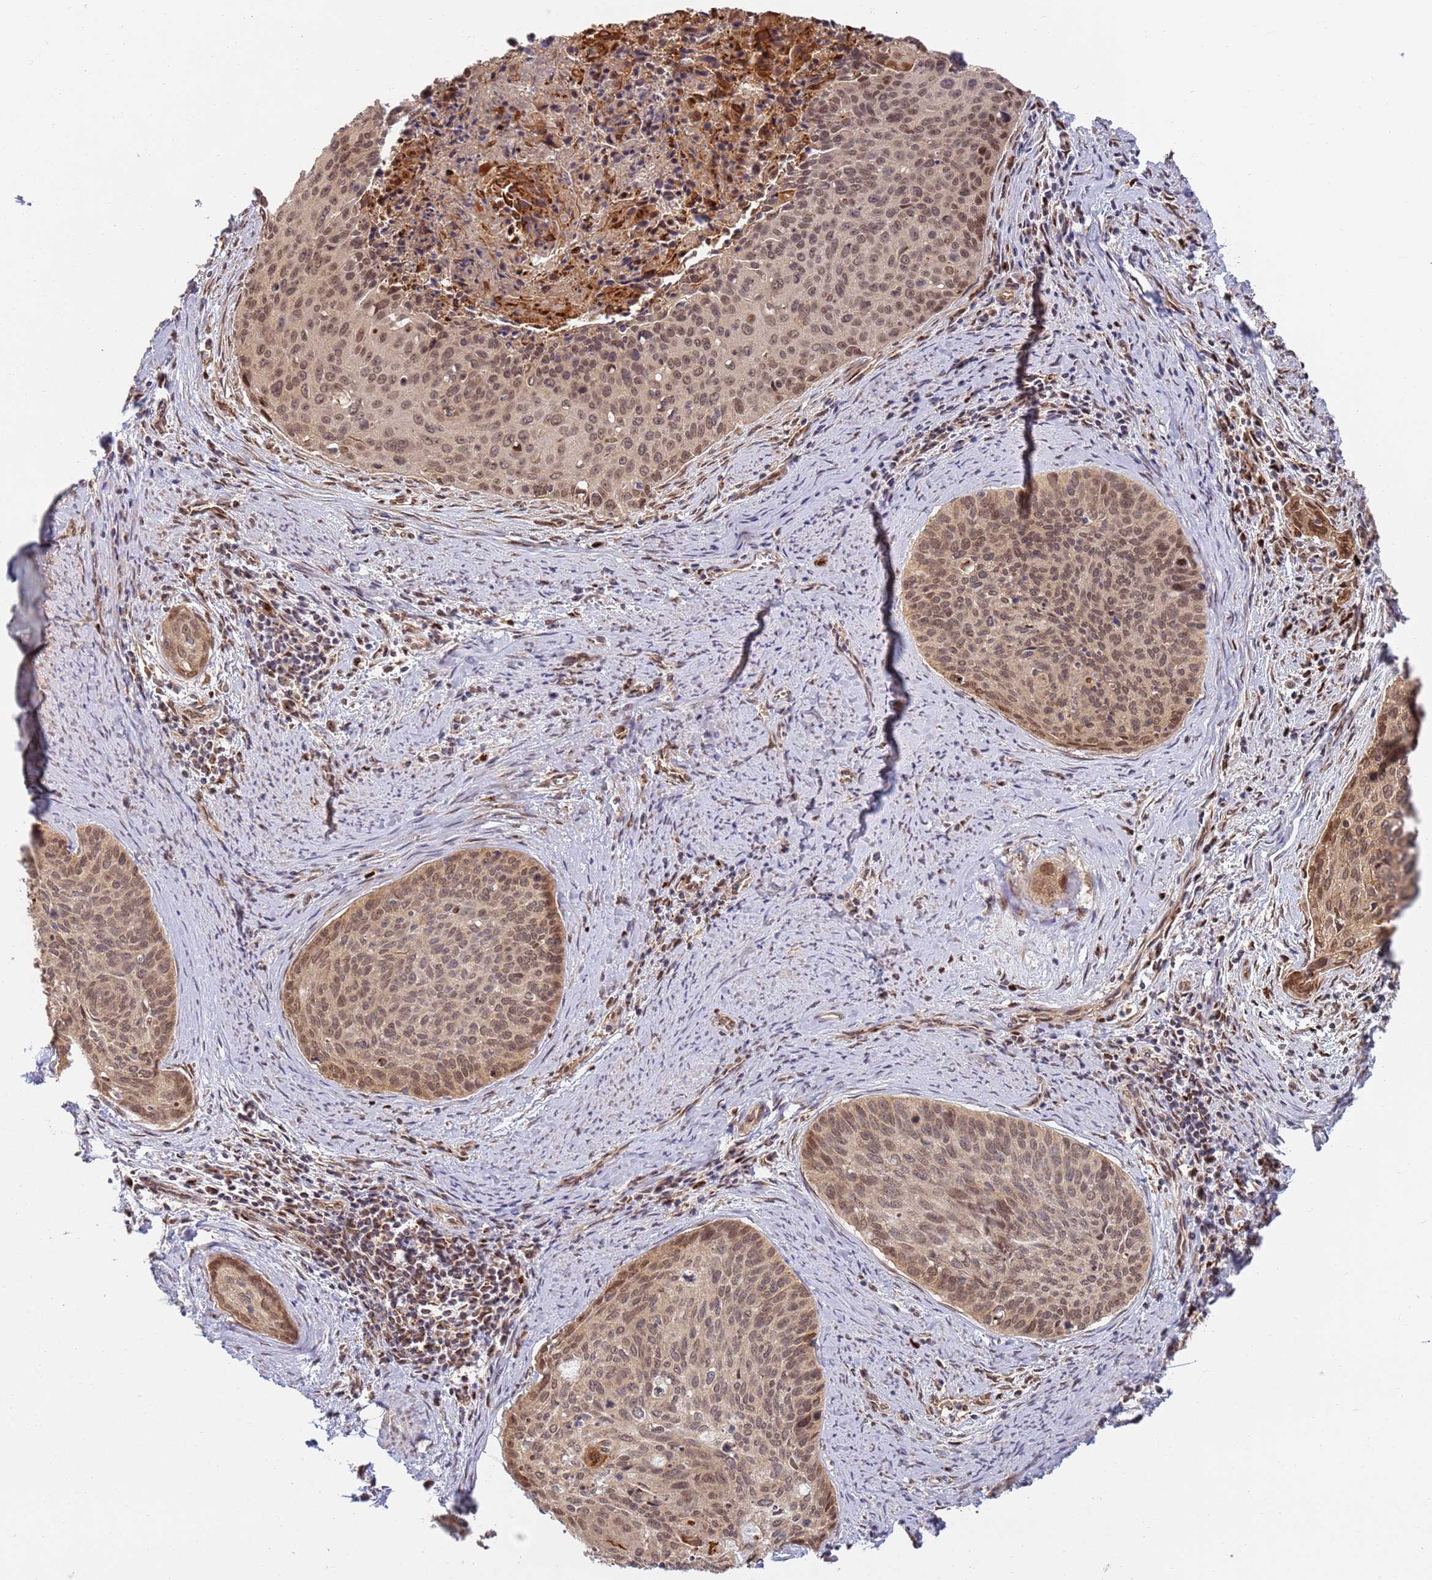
{"staining": {"intensity": "moderate", "quantity": ">75%", "location": "nuclear"}, "tissue": "cervical cancer", "cell_type": "Tumor cells", "image_type": "cancer", "snomed": [{"axis": "morphology", "description": "Squamous cell carcinoma, NOS"}, {"axis": "topography", "description": "Cervix"}], "caption": "Tumor cells demonstrate moderate nuclear positivity in about >75% of cells in squamous cell carcinoma (cervical).", "gene": "CEP170", "patient": {"sex": "female", "age": 55}}